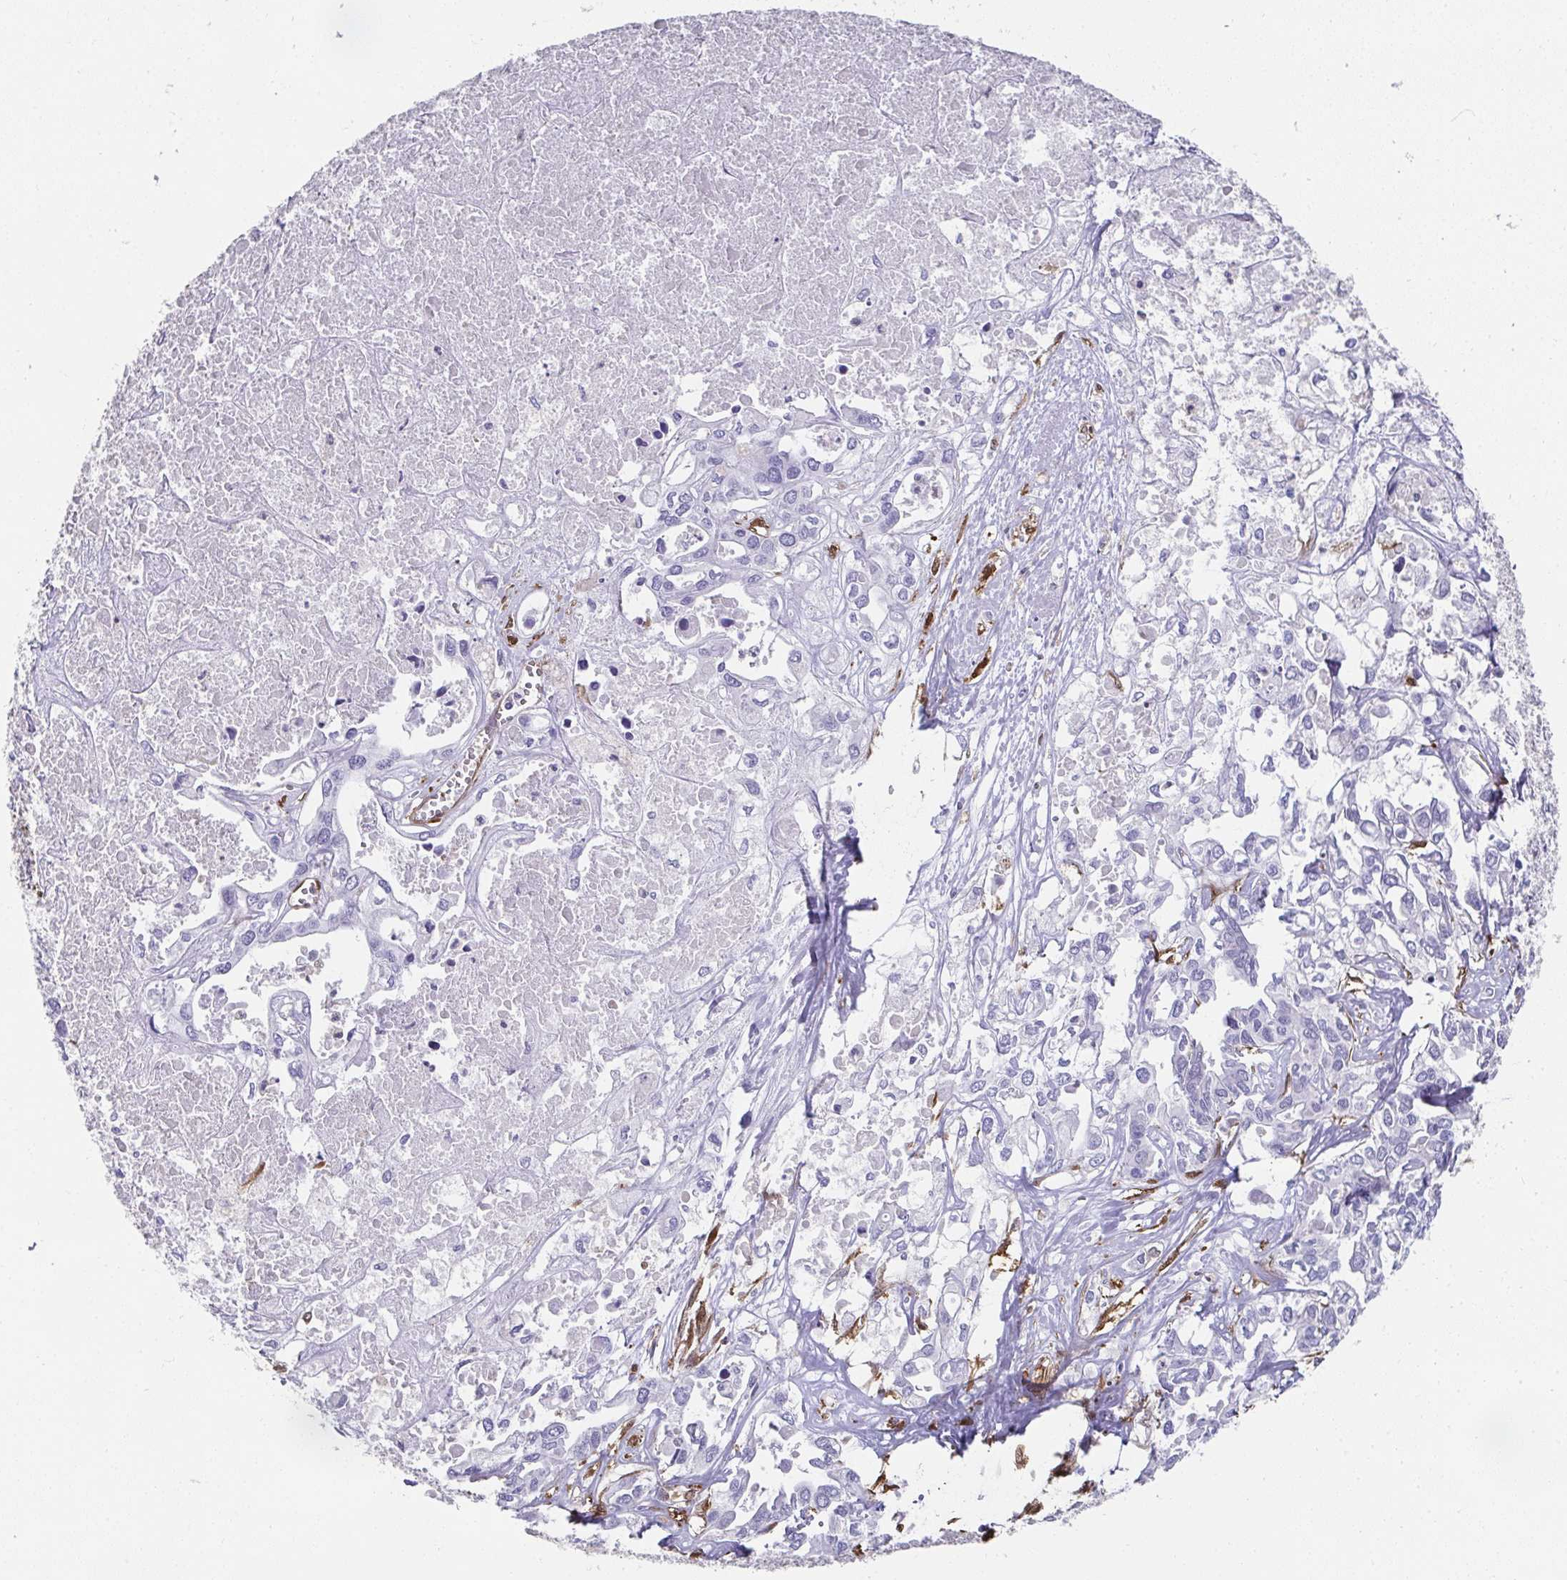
{"staining": {"intensity": "negative", "quantity": "none", "location": "none"}, "tissue": "liver cancer", "cell_type": "Tumor cells", "image_type": "cancer", "snomed": [{"axis": "morphology", "description": "Cholangiocarcinoma"}, {"axis": "topography", "description": "Liver"}], "caption": "High magnification brightfield microscopy of cholangiocarcinoma (liver) stained with DAB (brown) and counterstained with hematoxylin (blue): tumor cells show no significant staining.", "gene": "RBP1", "patient": {"sex": "female", "age": 64}}